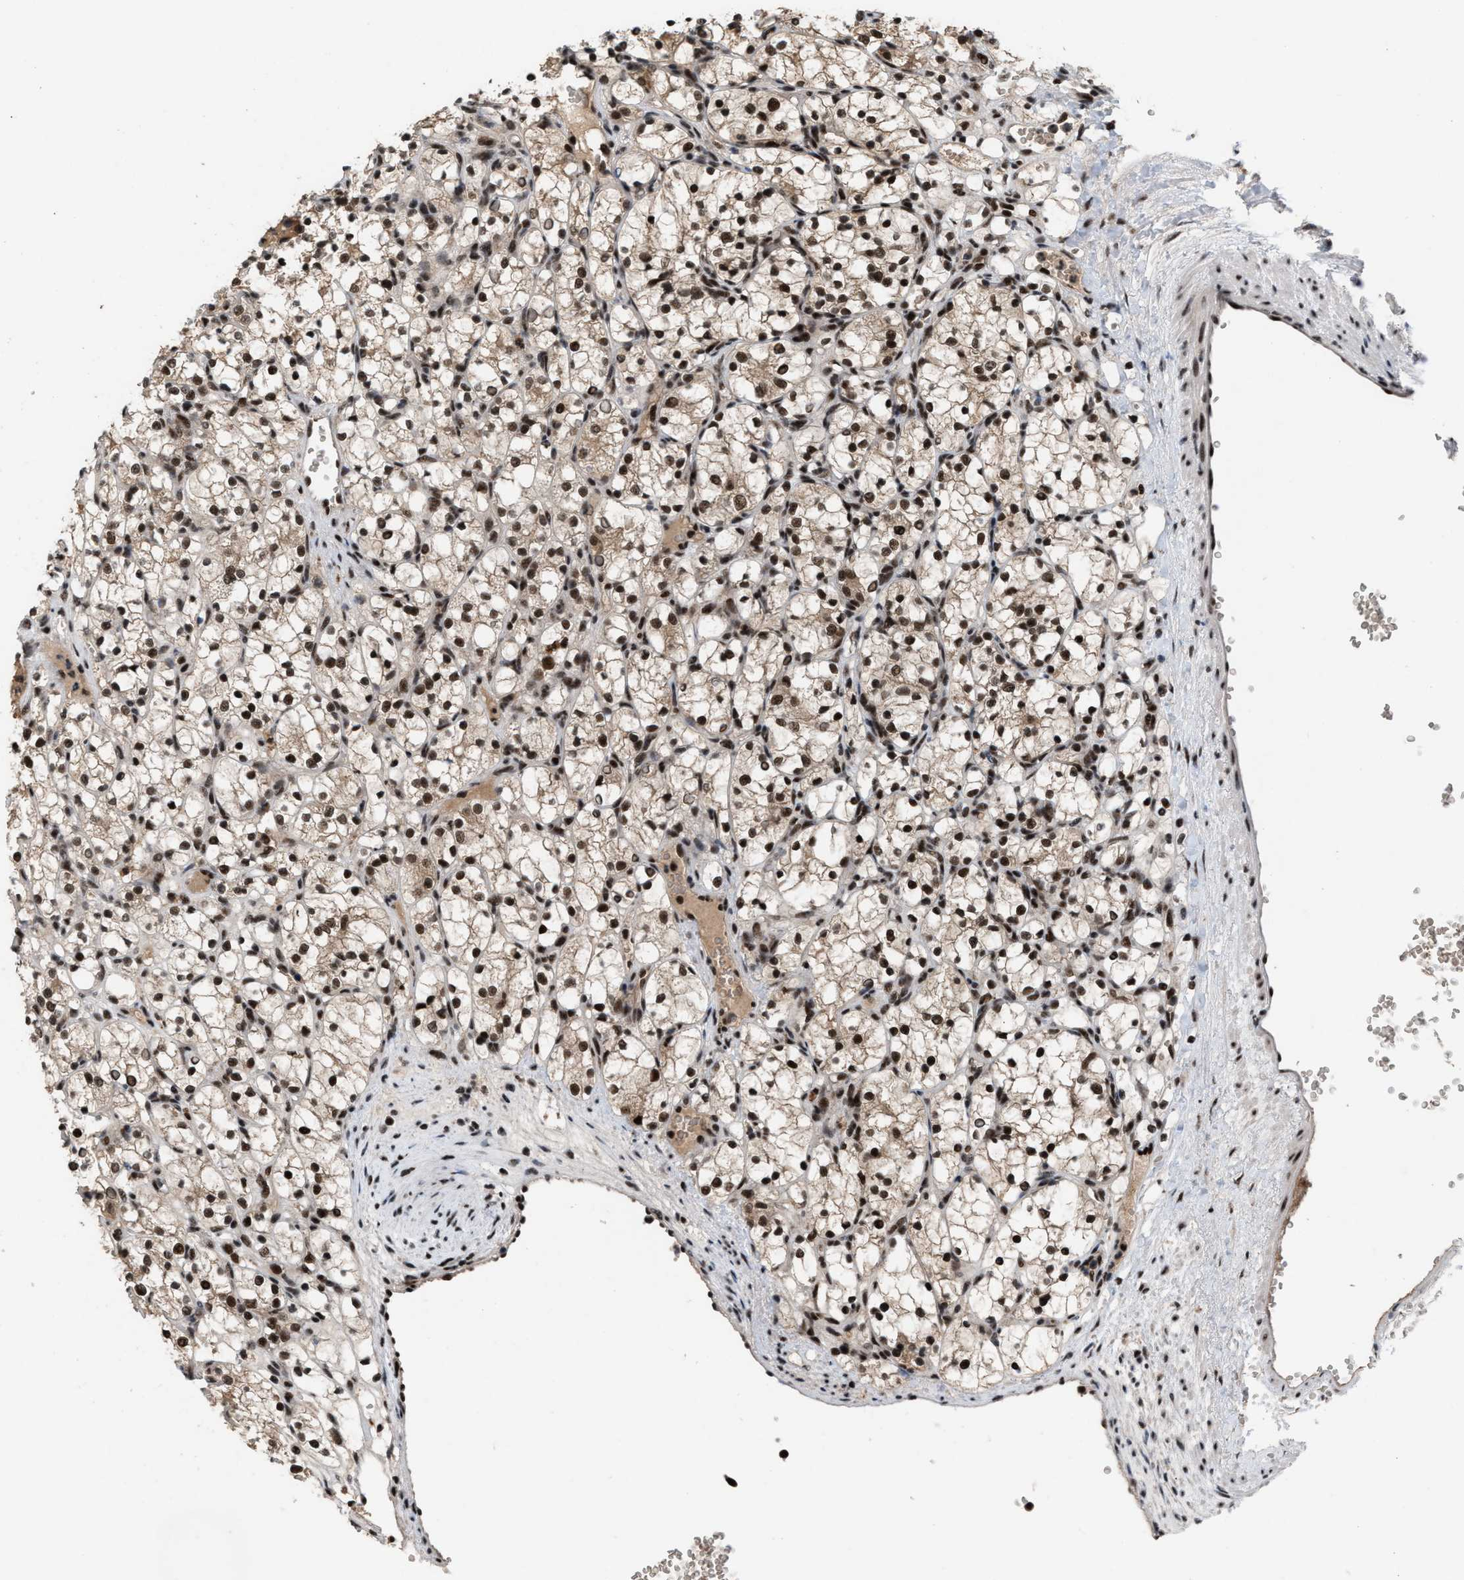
{"staining": {"intensity": "strong", "quantity": ">75%", "location": "nuclear"}, "tissue": "renal cancer", "cell_type": "Tumor cells", "image_type": "cancer", "snomed": [{"axis": "morphology", "description": "Adenocarcinoma, NOS"}, {"axis": "topography", "description": "Kidney"}], "caption": "Renal cancer (adenocarcinoma) stained with a brown dye displays strong nuclear positive expression in about >75% of tumor cells.", "gene": "PRPF4", "patient": {"sex": "female", "age": 69}}